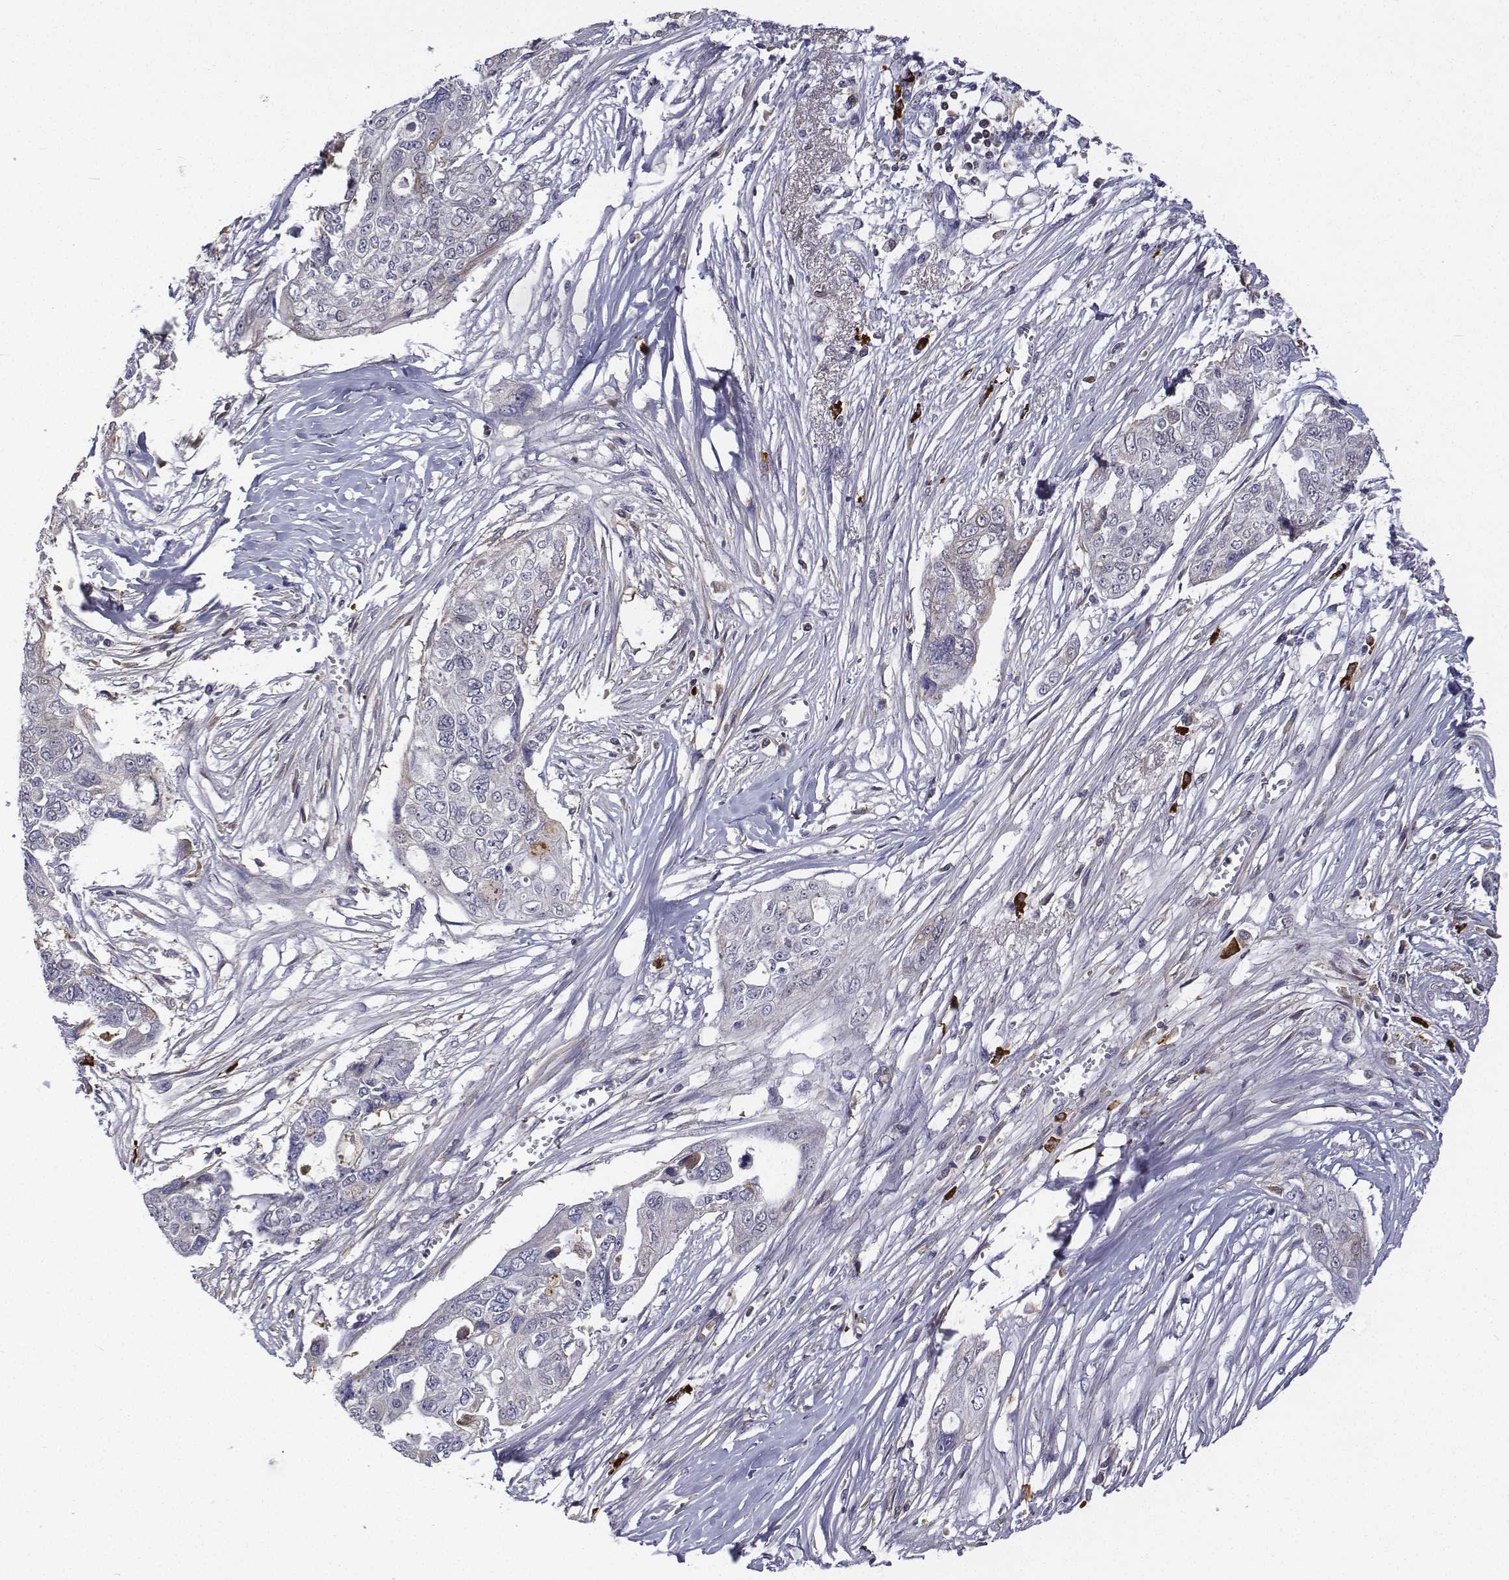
{"staining": {"intensity": "negative", "quantity": "none", "location": "none"}, "tissue": "ovarian cancer", "cell_type": "Tumor cells", "image_type": "cancer", "snomed": [{"axis": "morphology", "description": "Carcinoma, endometroid"}, {"axis": "topography", "description": "Ovary"}], "caption": "IHC of human ovarian cancer (endometroid carcinoma) shows no positivity in tumor cells. (Stains: DAB (3,3'-diaminobenzidine) IHC with hematoxylin counter stain, Microscopy: brightfield microscopy at high magnification).", "gene": "ATRX", "patient": {"sex": "female", "age": 70}}